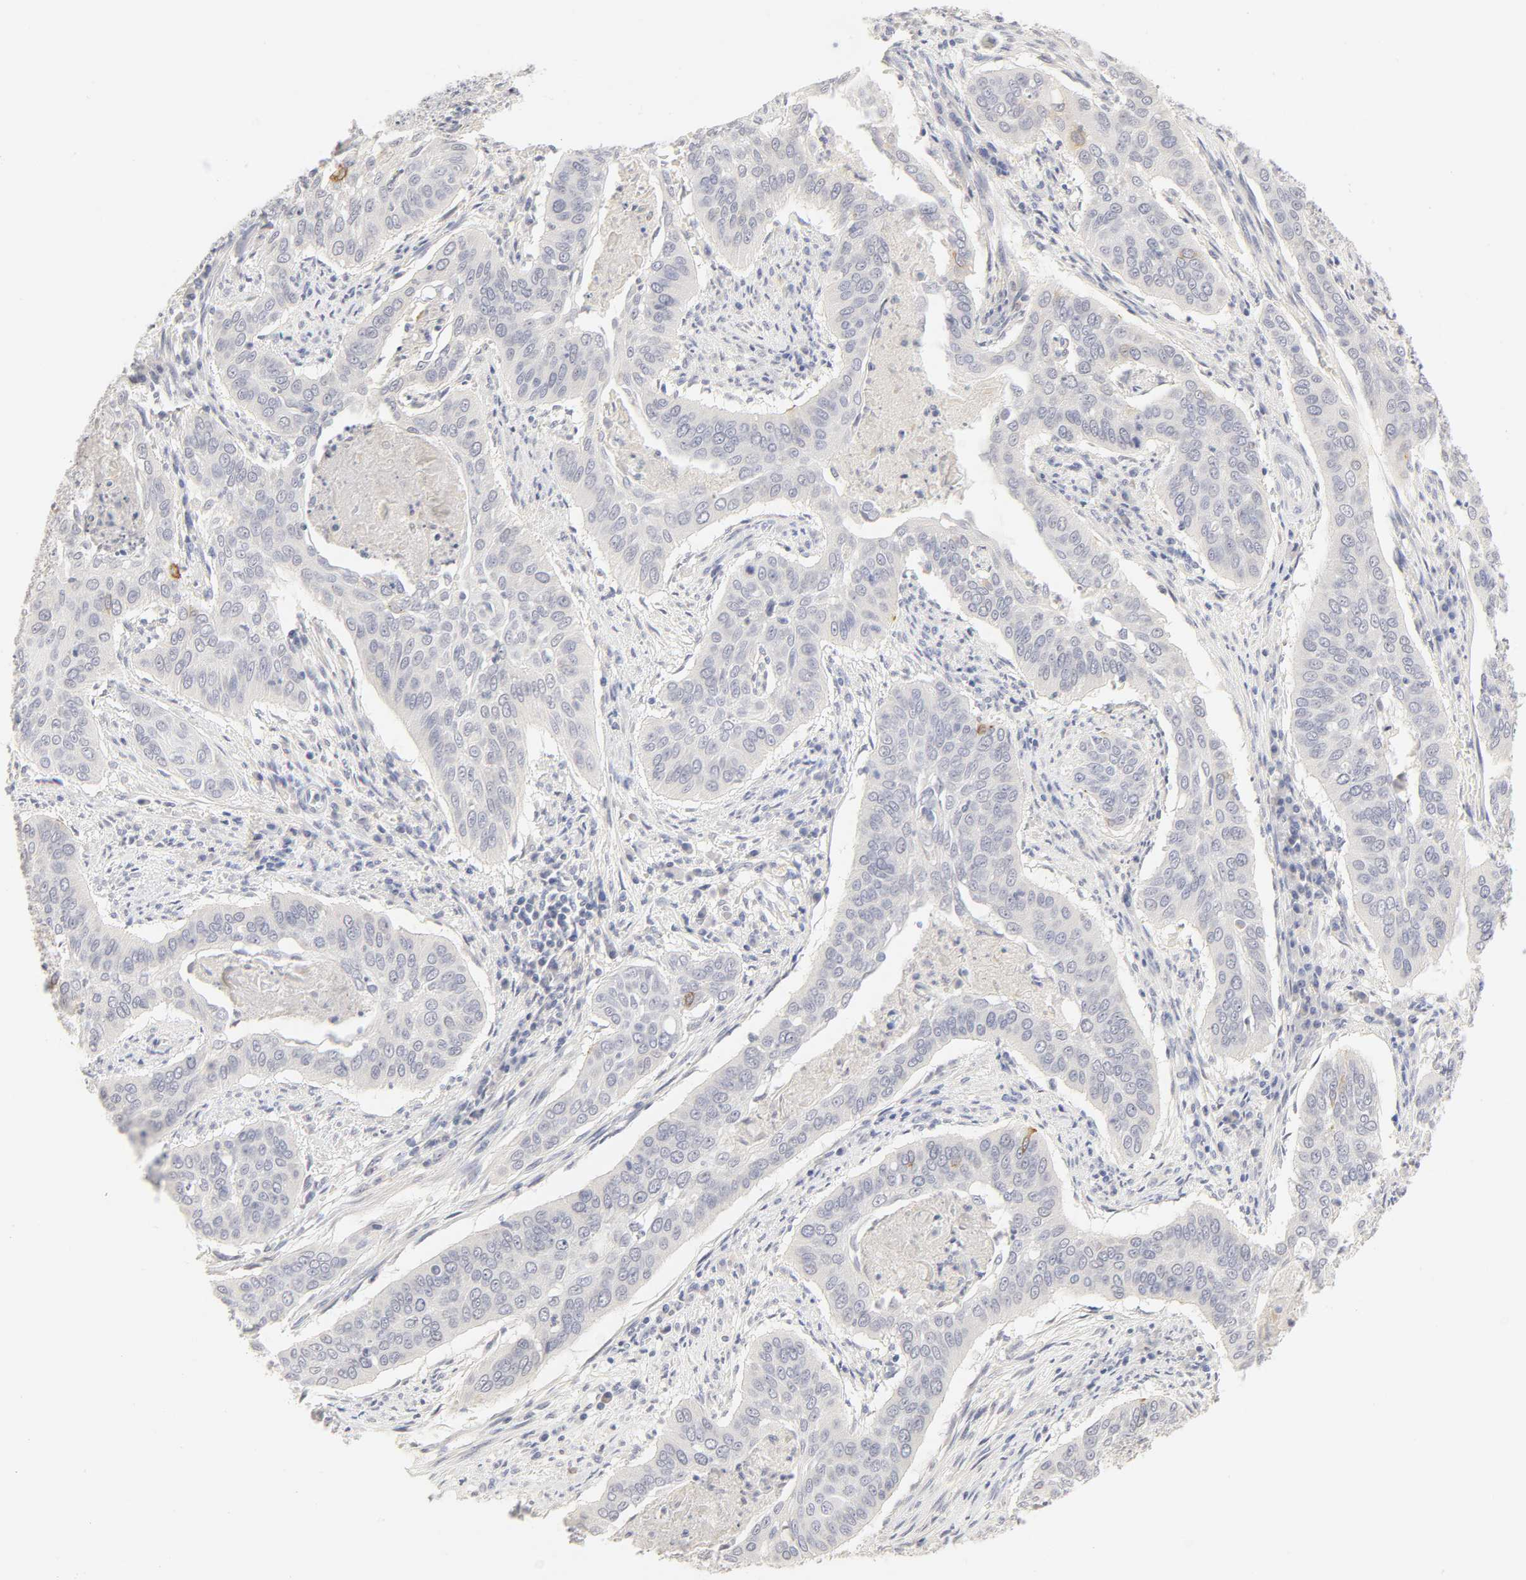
{"staining": {"intensity": "negative", "quantity": "none", "location": "none"}, "tissue": "cervical cancer", "cell_type": "Tumor cells", "image_type": "cancer", "snomed": [{"axis": "morphology", "description": "Squamous cell carcinoma, NOS"}, {"axis": "topography", "description": "Cervix"}], "caption": "The photomicrograph displays no staining of tumor cells in cervical cancer.", "gene": "CYP4B1", "patient": {"sex": "female", "age": 39}}